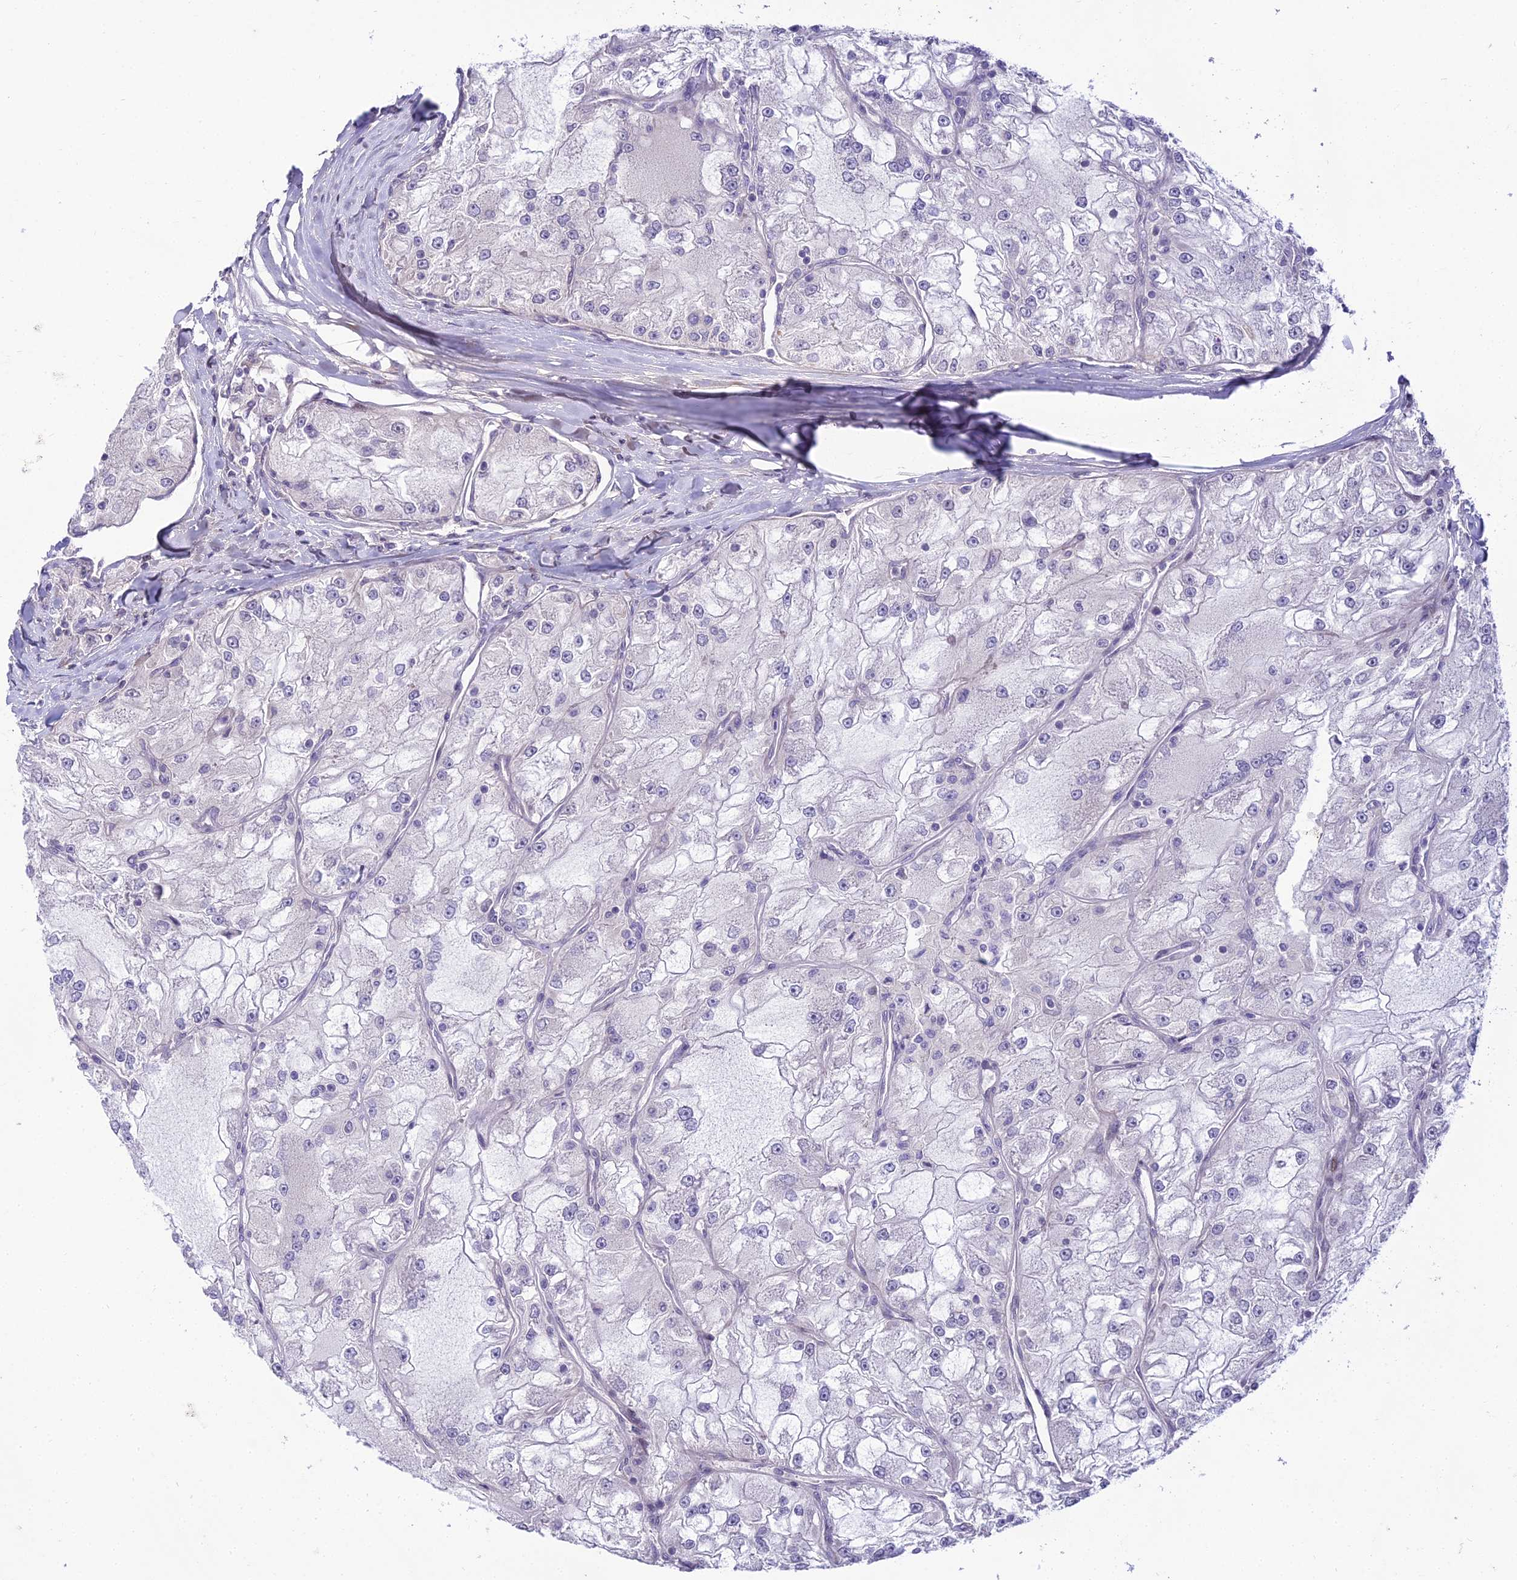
{"staining": {"intensity": "strong", "quantity": "25%-75%", "location": "nuclear"}, "tissue": "renal cancer", "cell_type": "Tumor cells", "image_type": "cancer", "snomed": [{"axis": "morphology", "description": "Adenocarcinoma, NOS"}, {"axis": "topography", "description": "Kidney"}], "caption": "Human renal adenocarcinoma stained with a protein marker displays strong staining in tumor cells.", "gene": "ZNF707", "patient": {"sex": "female", "age": 72}}